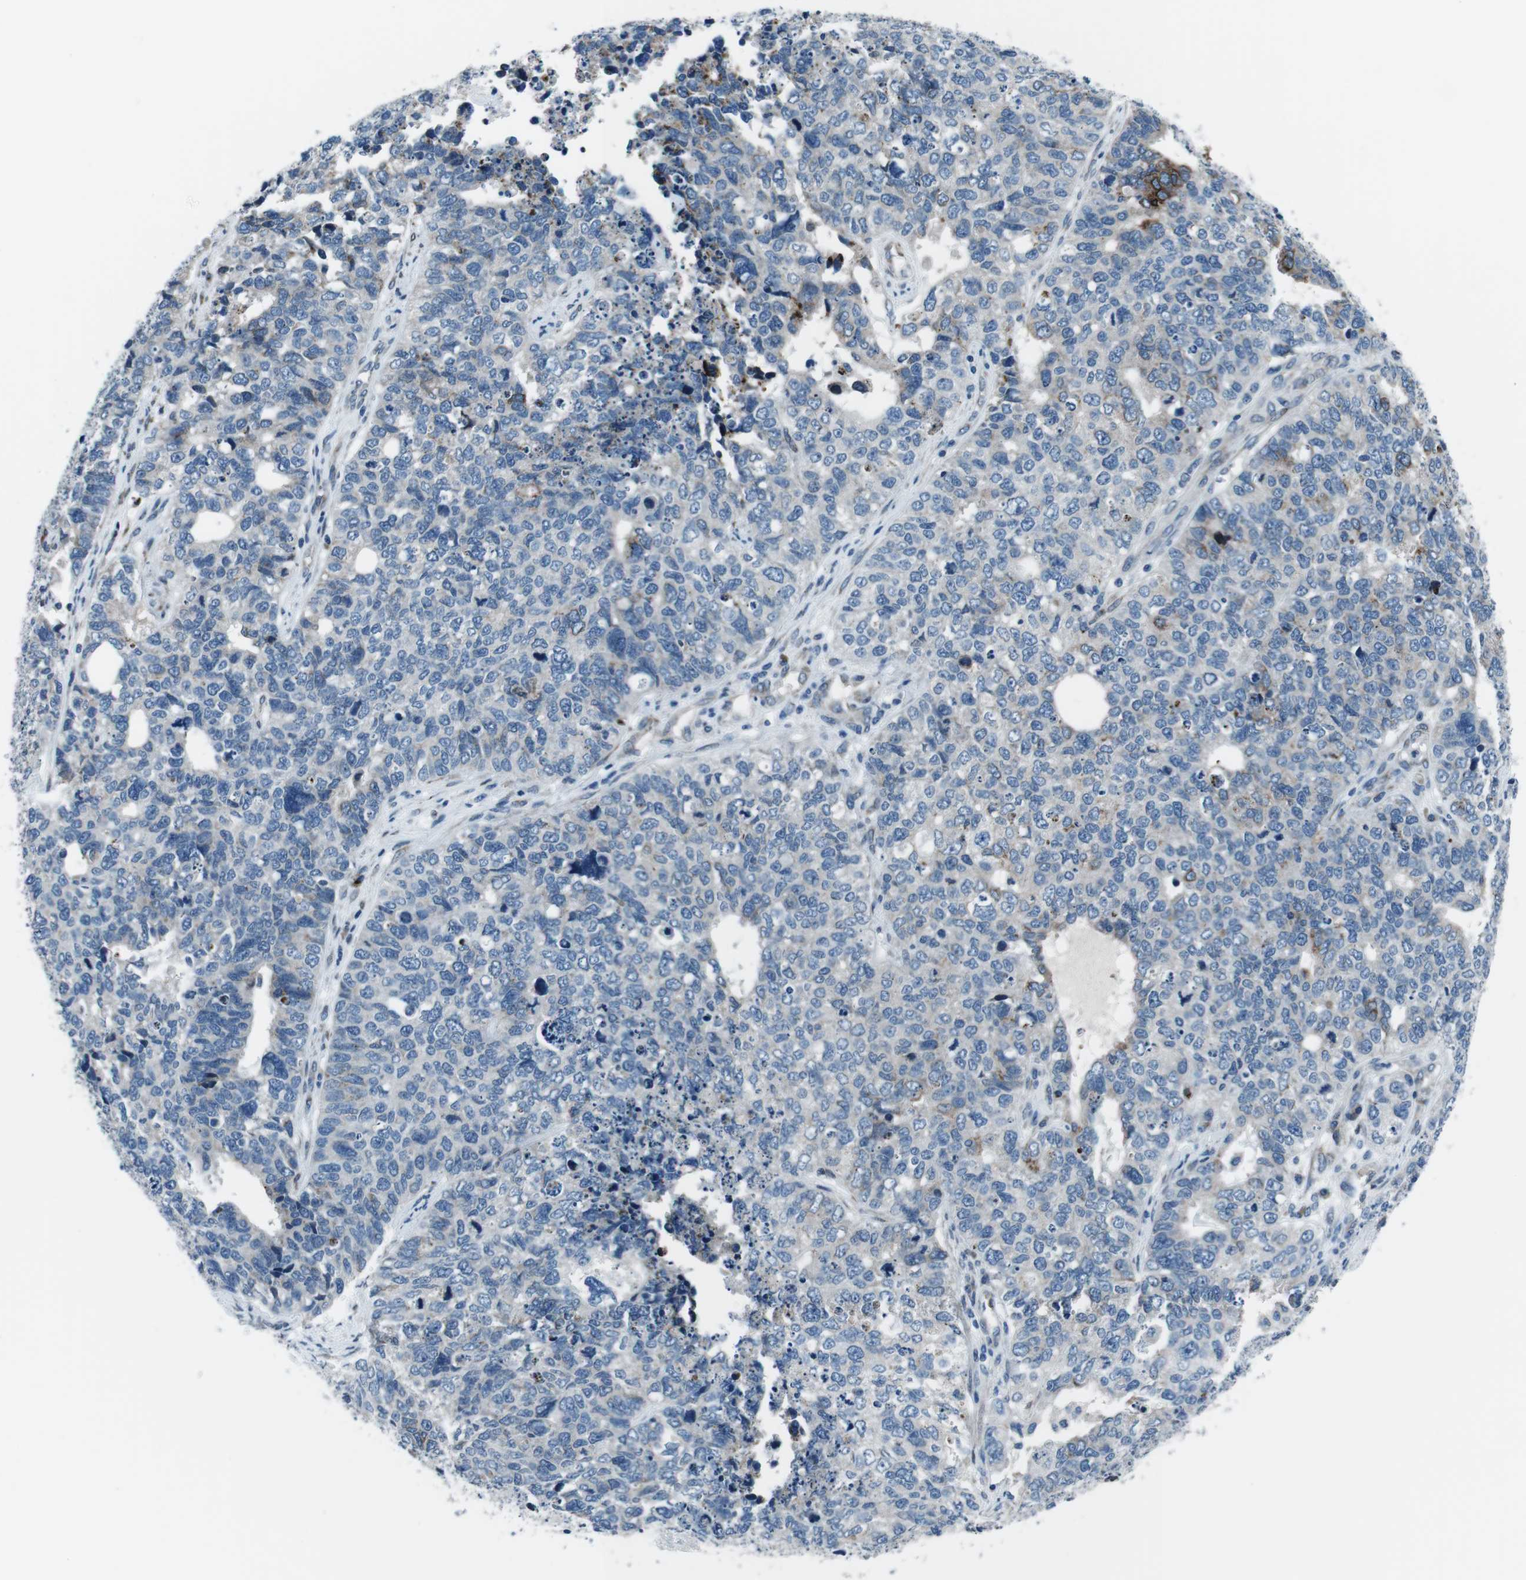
{"staining": {"intensity": "negative", "quantity": "none", "location": "none"}, "tissue": "cervical cancer", "cell_type": "Tumor cells", "image_type": "cancer", "snomed": [{"axis": "morphology", "description": "Squamous cell carcinoma, NOS"}, {"axis": "topography", "description": "Cervix"}], "caption": "IHC of human cervical cancer (squamous cell carcinoma) shows no staining in tumor cells.", "gene": "NUCB2", "patient": {"sex": "female", "age": 63}}